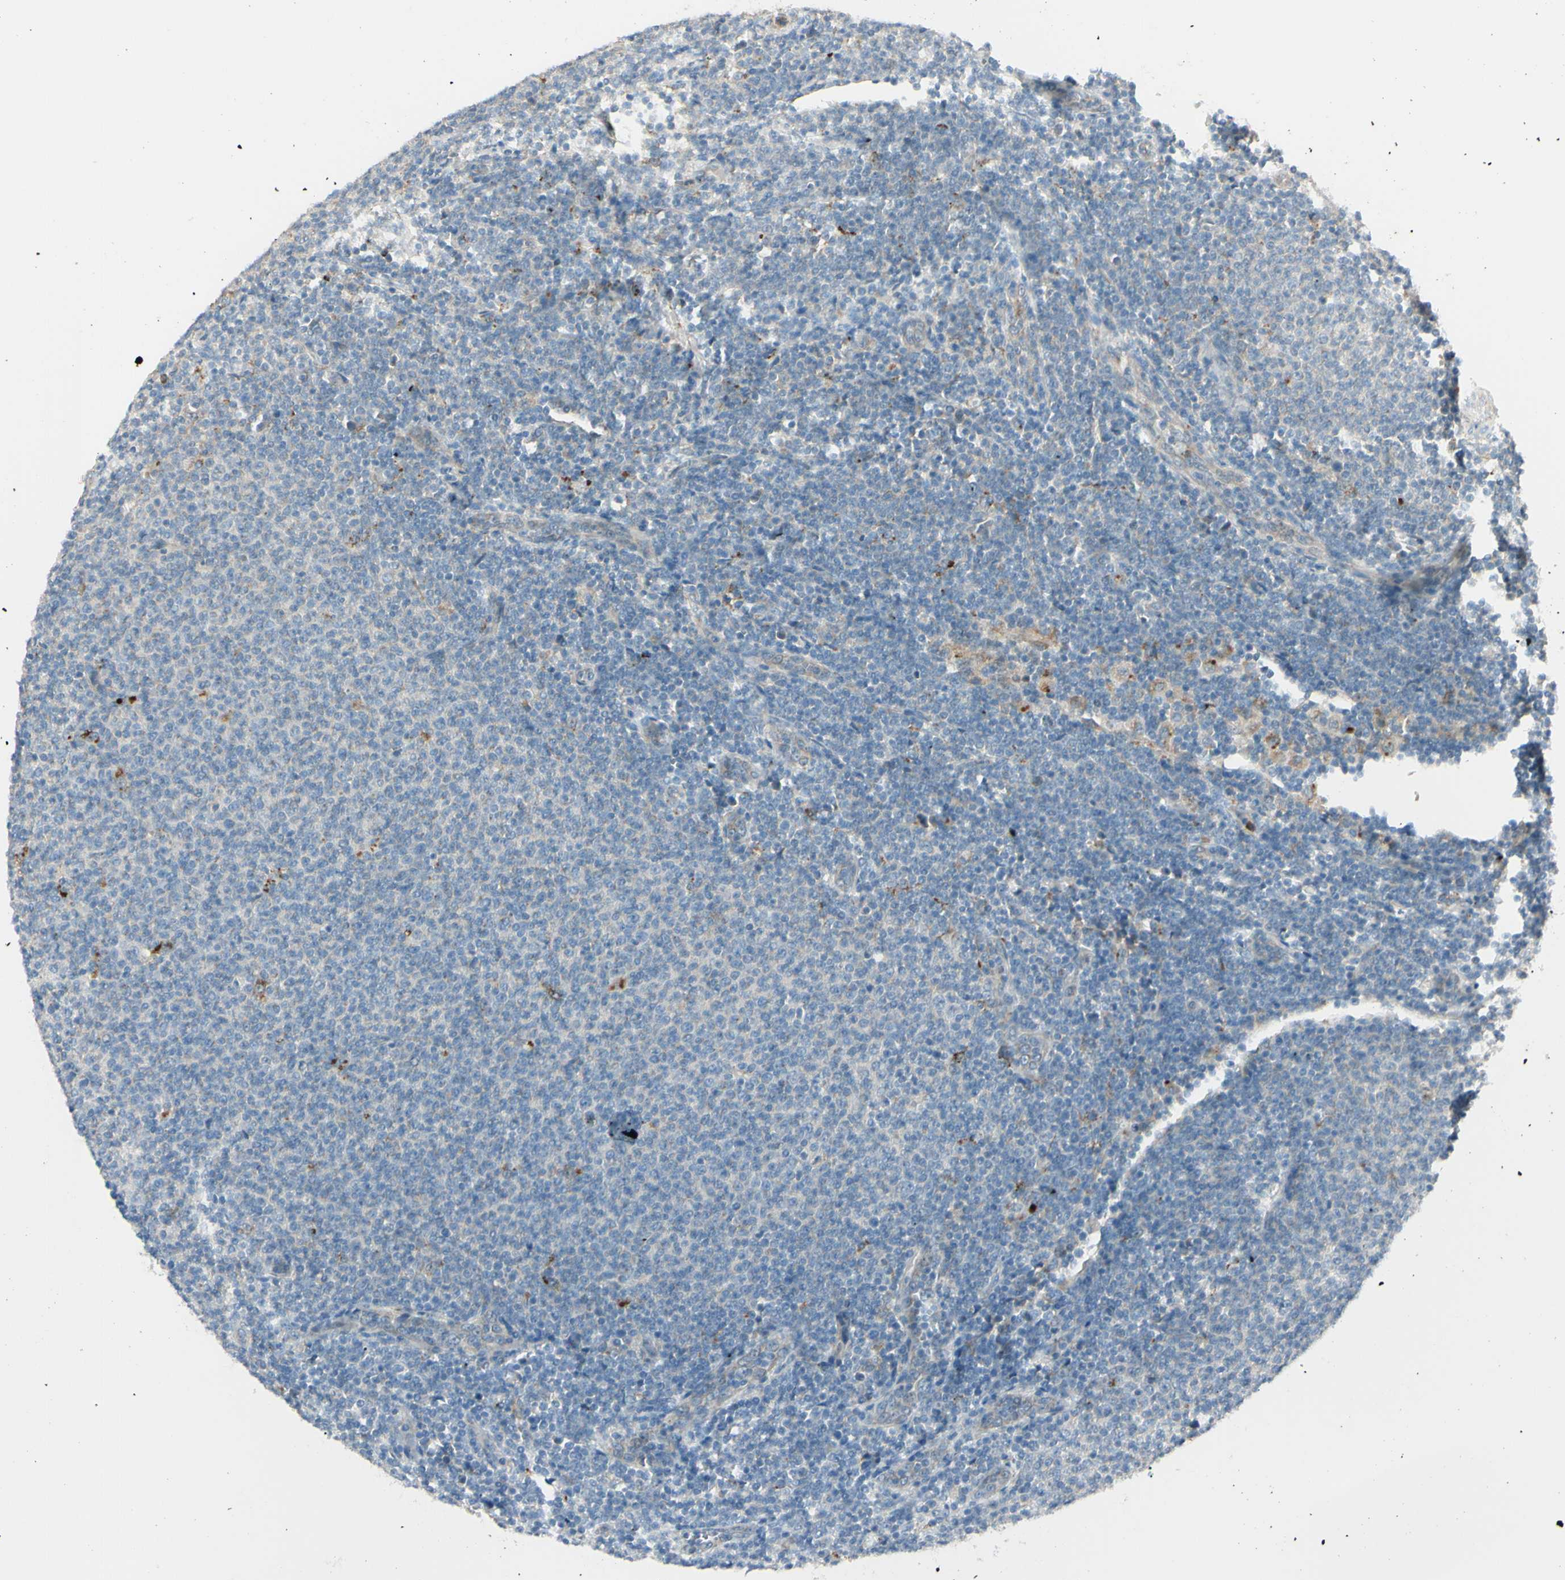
{"staining": {"intensity": "weak", "quantity": "<25%", "location": "cytoplasmic/membranous"}, "tissue": "lymphoma", "cell_type": "Tumor cells", "image_type": "cancer", "snomed": [{"axis": "morphology", "description": "Malignant lymphoma, non-Hodgkin's type, Low grade"}, {"axis": "topography", "description": "Lymph node"}], "caption": "A histopathology image of malignant lymphoma, non-Hodgkin's type (low-grade) stained for a protein displays no brown staining in tumor cells. (DAB (3,3'-diaminobenzidine) immunohistochemistry visualized using brightfield microscopy, high magnification).", "gene": "LMTK2", "patient": {"sex": "male", "age": 66}}